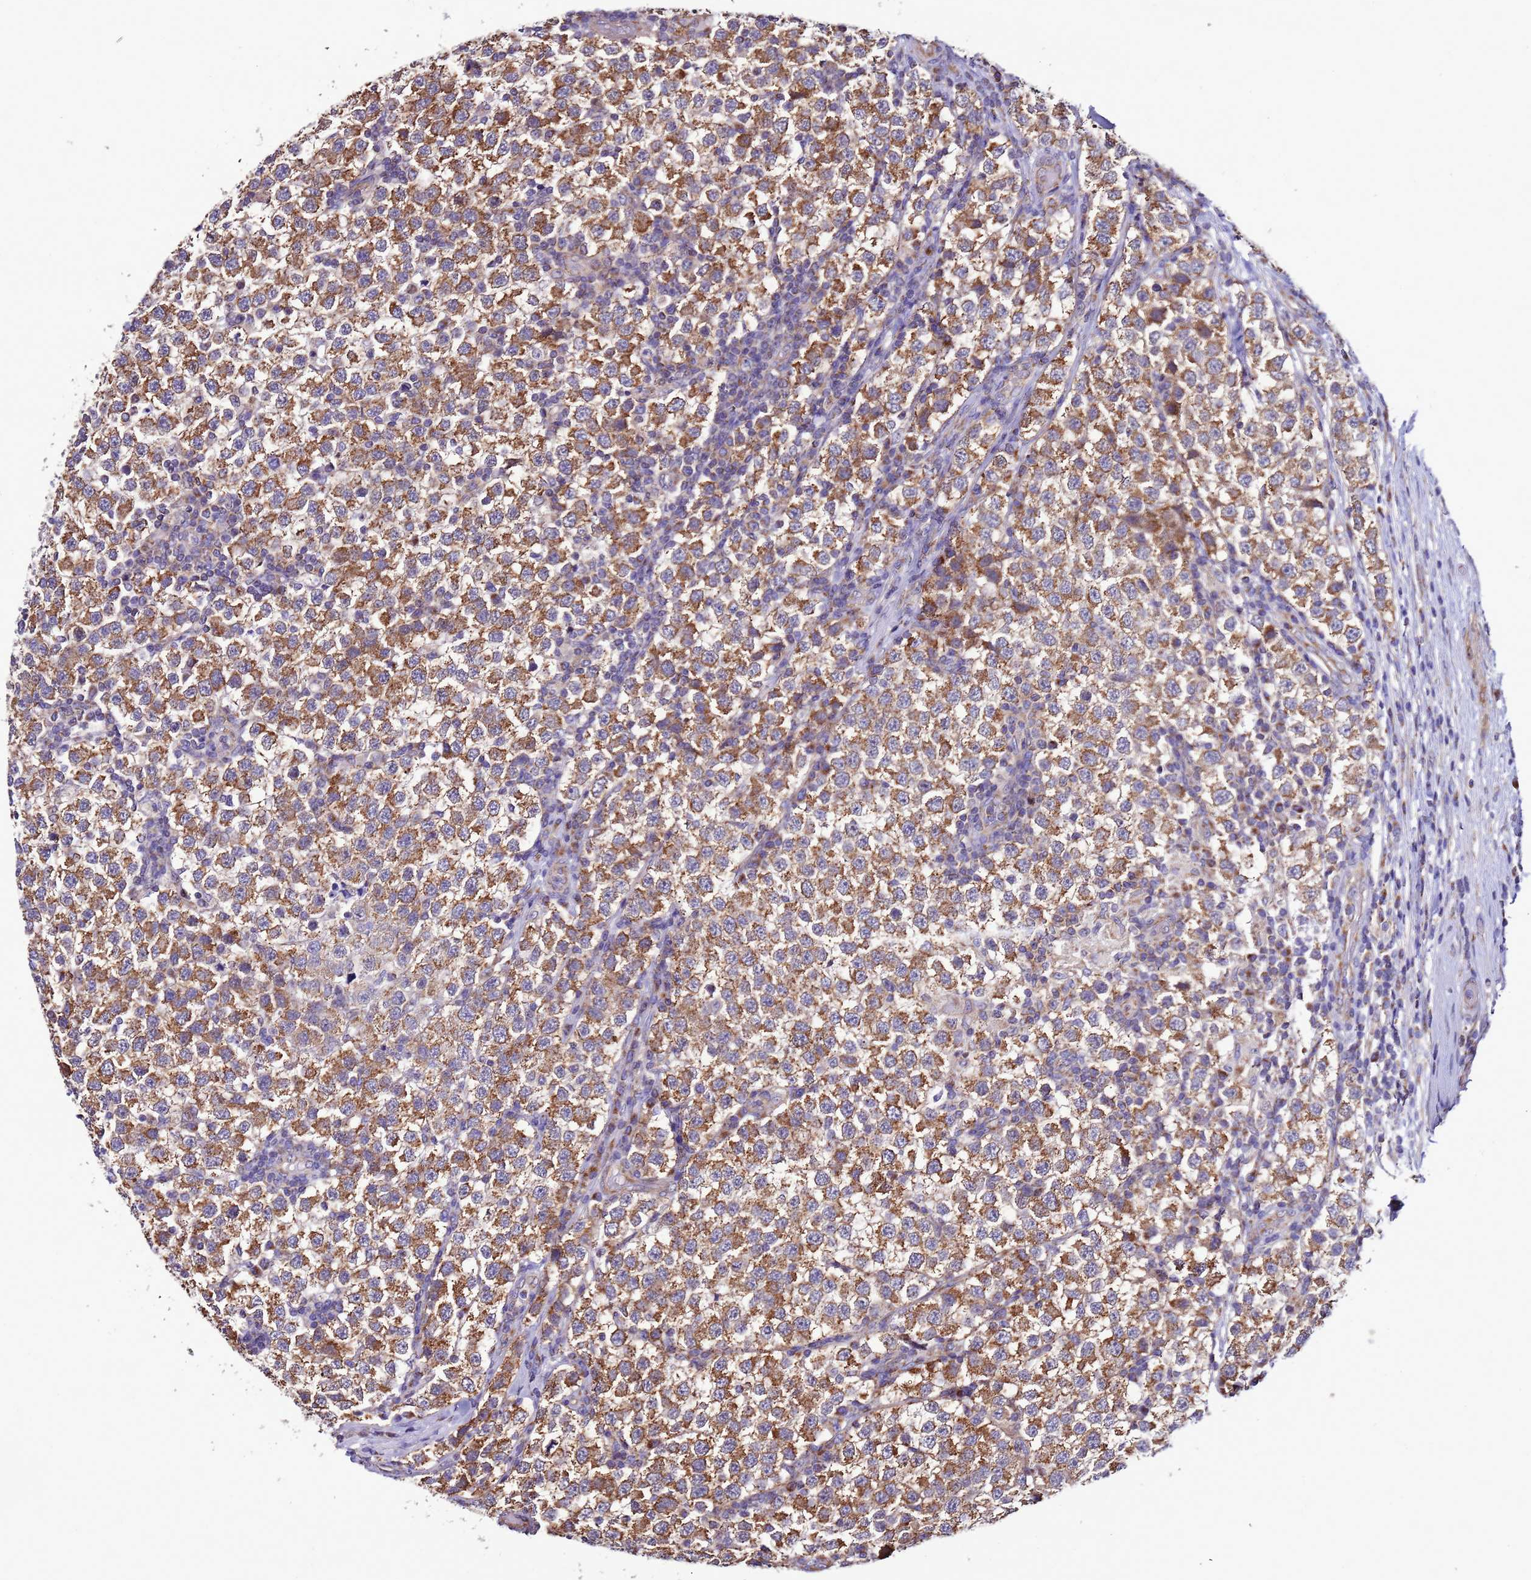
{"staining": {"intensity": "moderate", "quantity": ">75%", "location": "cytoplasmic/membranous"}, "tissue": "testis cancer", "cell_type": "Tumor cells", "image_type": "cancer", "snomed": [{"axis": "morphology", "description": "Seminoma, NOS"}, {"axis": "topography", "description": "Testis"}], "caption": "IHC photomicrograph of neoplastic tissue: testis cancer stained using immunohistochemistry shows medium levels of moderate protein expression localized specifically in the cytoplasmic/membranous of tumor cells, appearing as a cytoplasmic/membranous brown color.", "gene": "AHI1", "patient": {"sex": "male", "age": 34}}